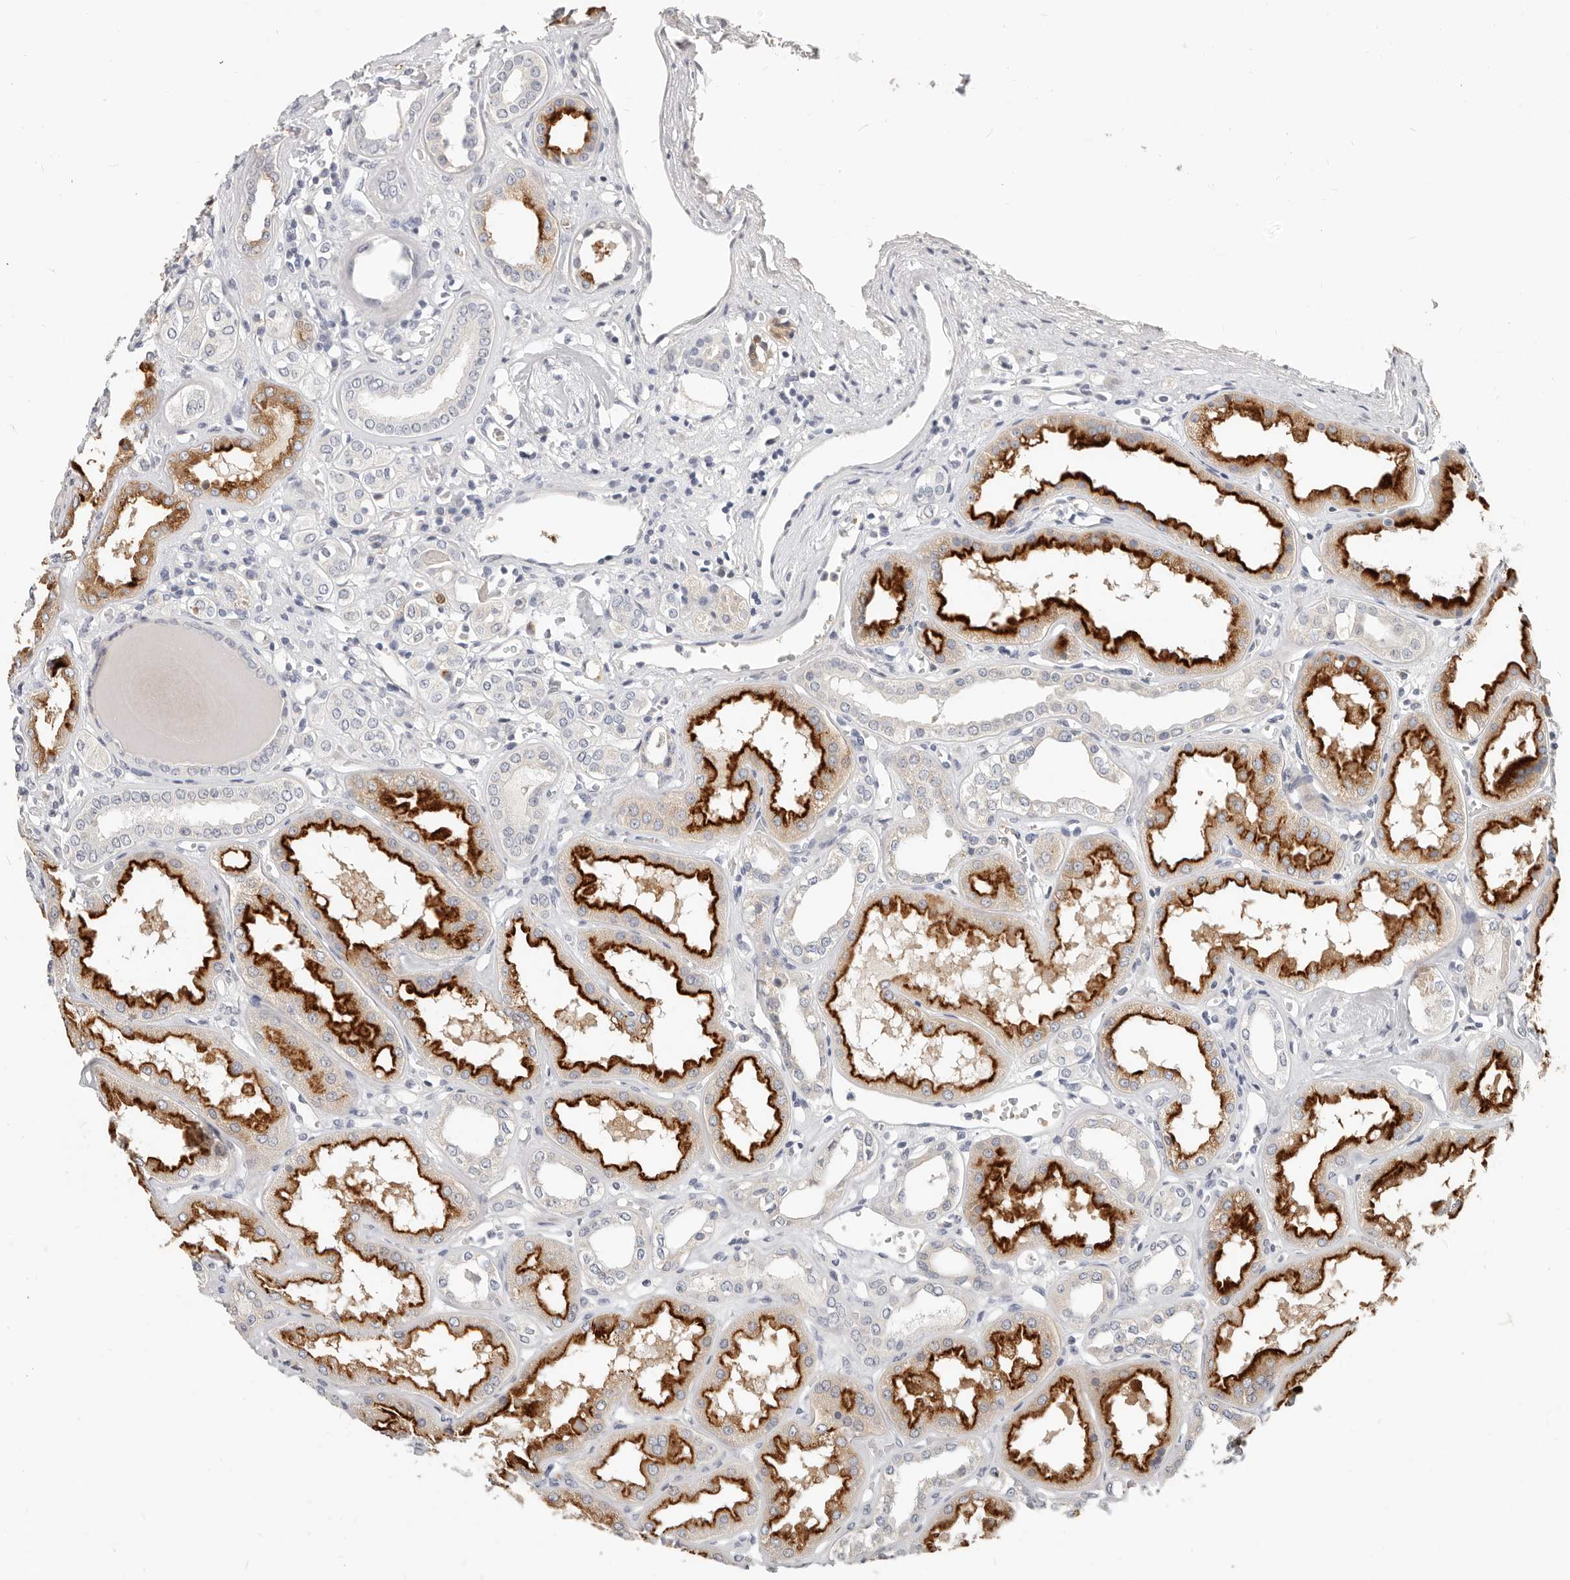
{"staining": {"intensity": "negative", "quantity": "none", "location": "none"}, "tissue": "kidney", "cell_type": "Cells in glomeruli", "image_type": "normal", "snomed": [{"axis": "morphology", "description": "Normal tissue, NOS"}, {"axis": "topography", "description": "Kidney"}], "caption": "High magnification brightfield microscopy of benign kidney stained with DAB (3,3'-diaminobenzidine) (brown) and counterstained with hematoxylin (blue): cells in glomeruli show no significant positivity. Brightfield microscopy of immunohistochemistry (IHC) stained with DAB (3,3'-diaminobenzidine) (brown) and hematoxylin (blue), captured at high magnification.", "gene": "TMEM63B", "patient": {"sex": "female", "age": 56}}